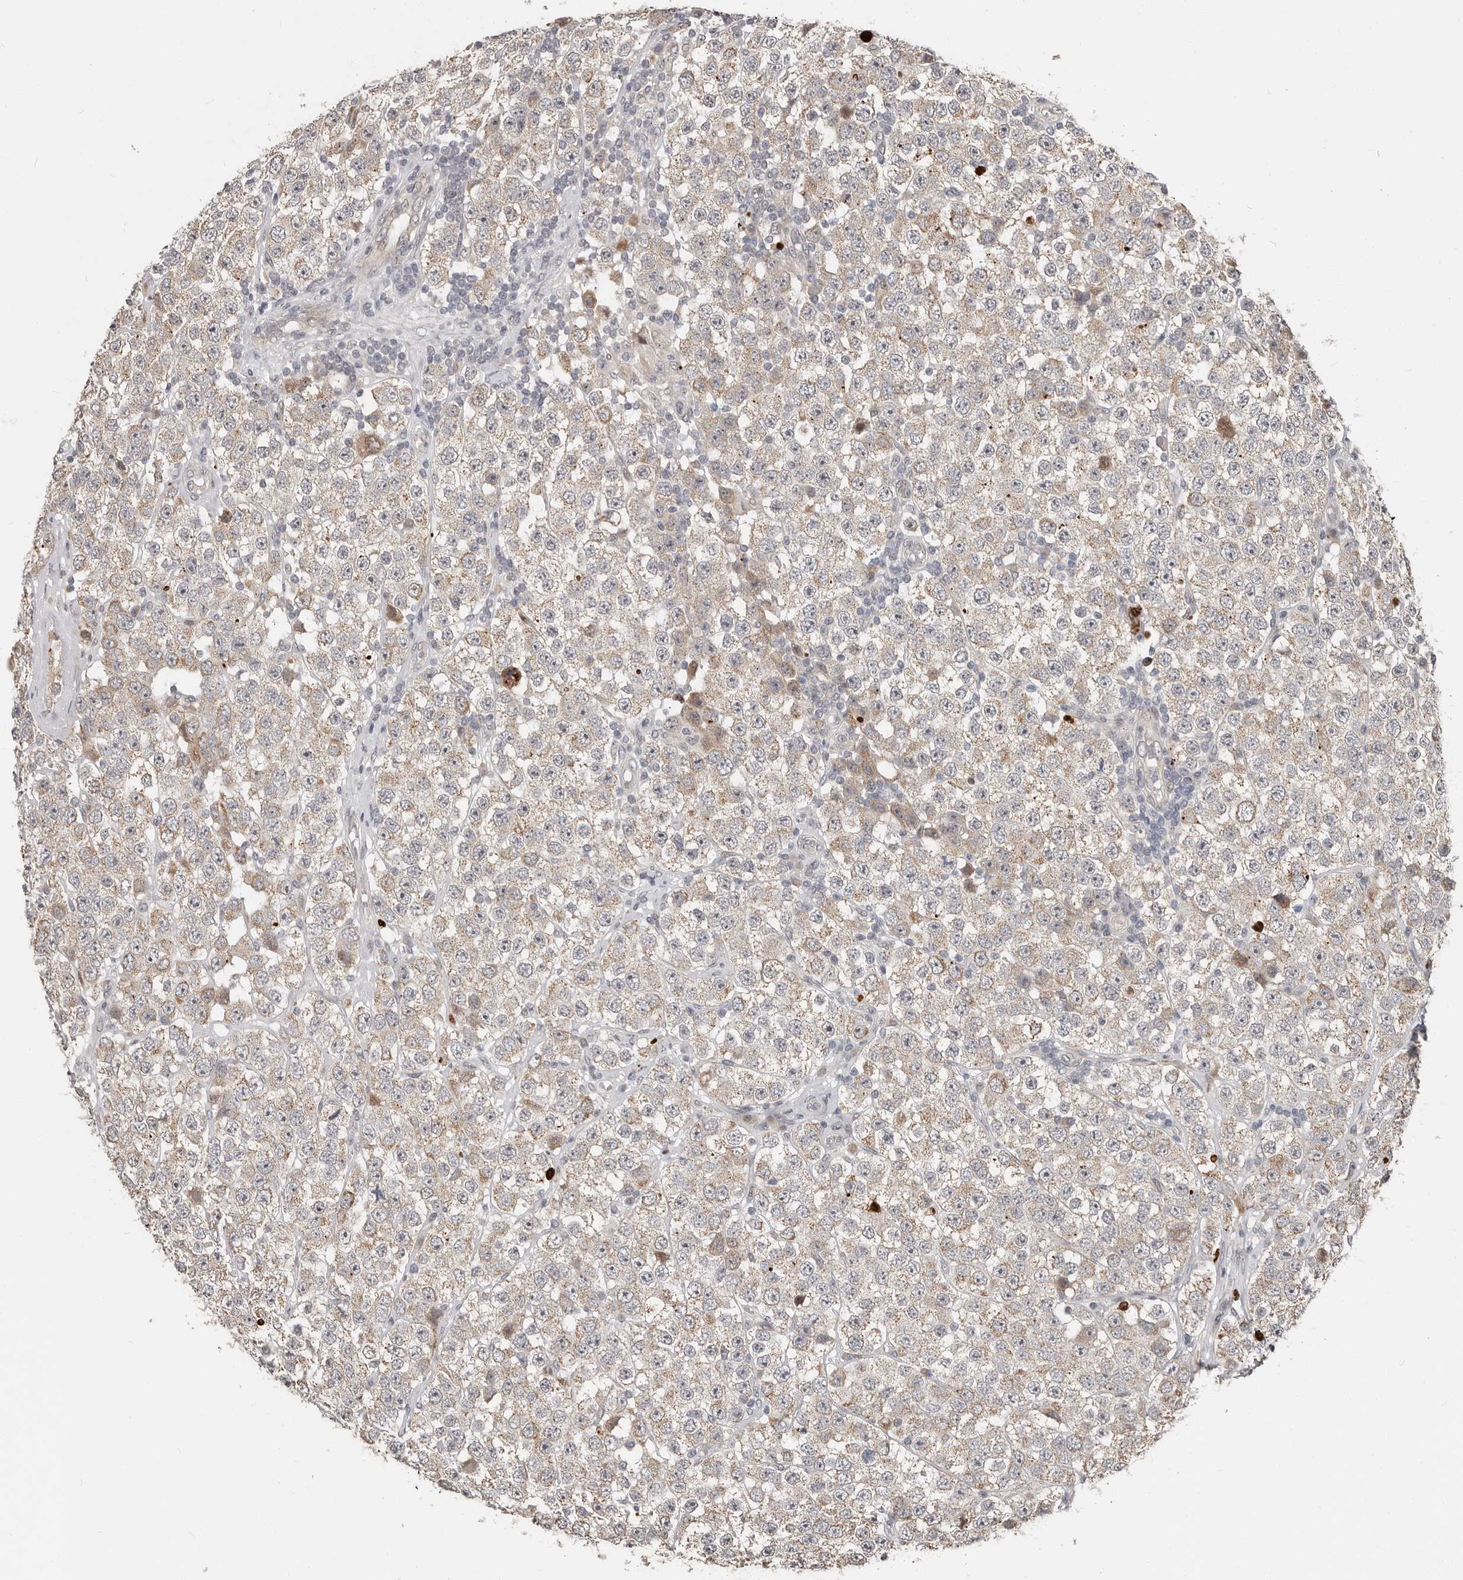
{"staining": {"intensity": "weak", "quantity": "25%-75%", "location": "cytoplasmic/membranous"}, "tissue": "testis cancer", "cell_type": "Tumor cells", "image_type": "cancer", "snomed": [{"axis": "morphology", "description": "Seminoma, NOS"}, {"axis": "topography", "description": "Testis"}], "caption": "High-magnification brightfield microscopy of seminoma (testis) stained with DAB (brown) and counterstained with hematoxylin (blue). tumor cells exhibit weak cytoplasmic/membranous staining is appreciated in approximately25%-75% of cells.", "gene": "APOL6", "patient": {"sex": "male", "age": 28}}